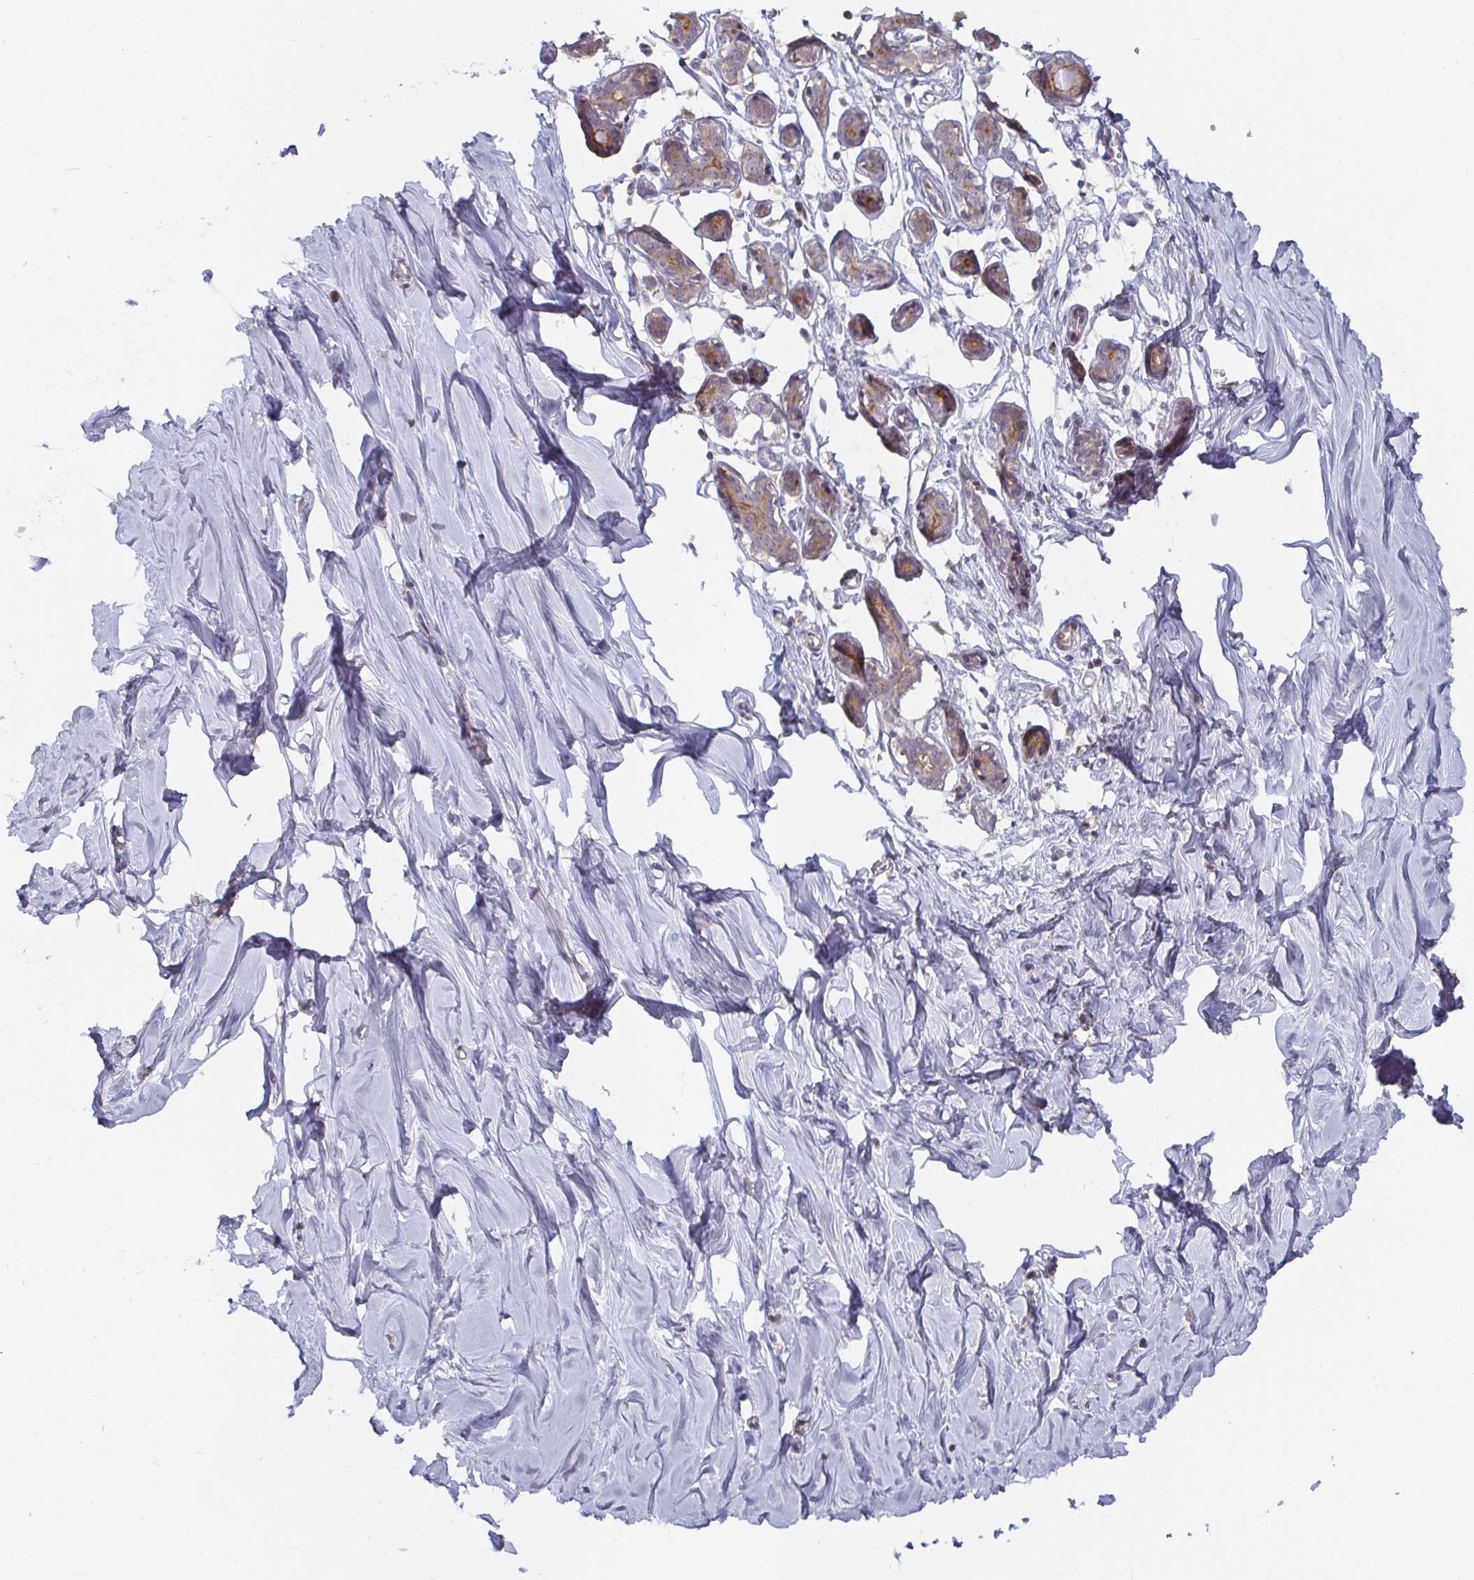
{"staining": {"intensity": "negative", "quantity": "none", "location": "none"}, "tissue": "breast", "cell_type": "Adipocytes", "image_type": "normal", "snomed": [{"axis": "morphology", "description": "Normal tissue, NOS"}, {"axis": "topography", "description": "Breast"}], "caption": "The micrograph exhibits no significant expression in adipocytes of breast.", "gene": "CDH18", "patient": {"sex": "female", "age": 27}}